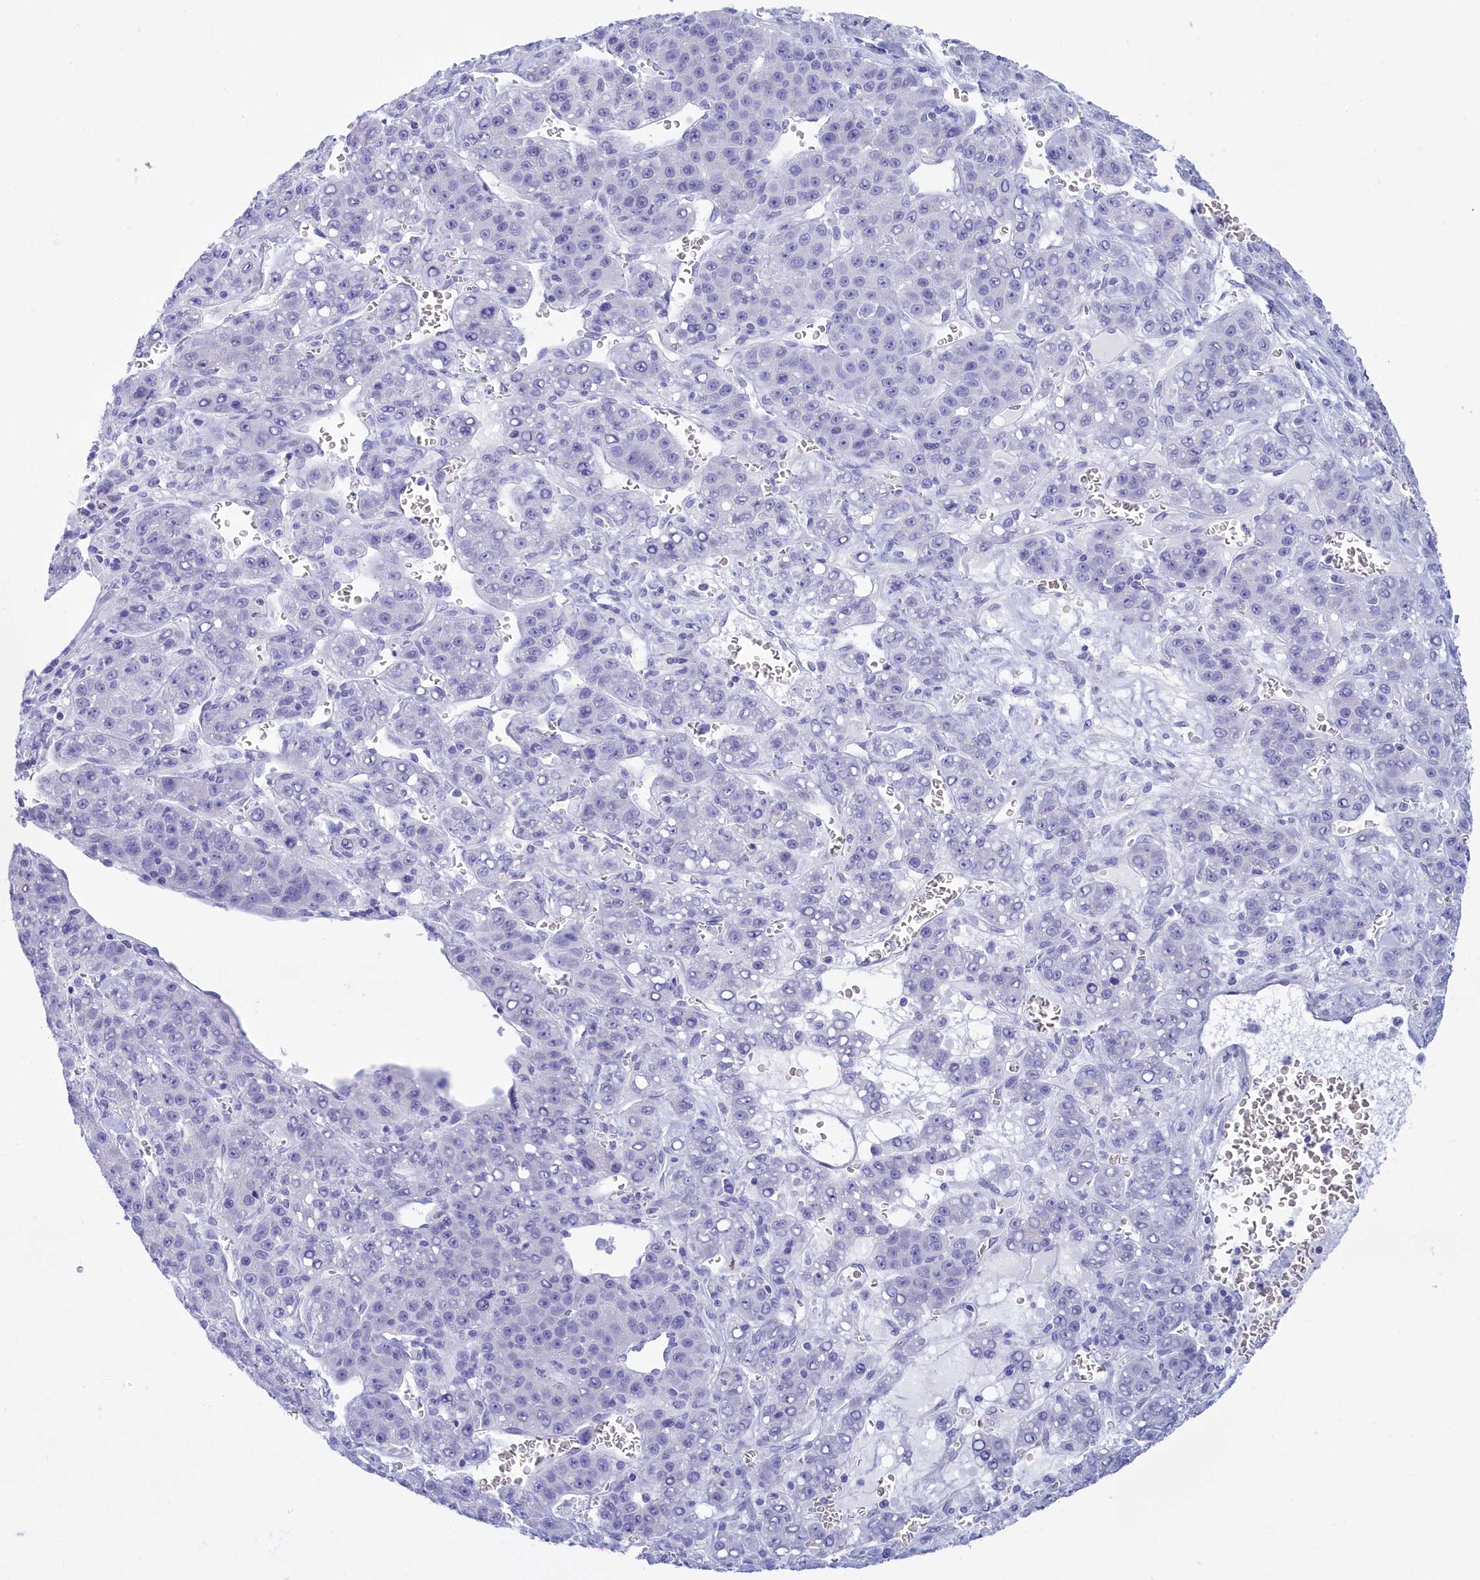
{"staining": {"intensity": "negative", "quantity": "none", "location": "none"}, "tissue": "liver cancer", "cell_type": "Tumor cells", "image_type": "cancer", "snomed": [{"axis": "morphology", "description": "Carcinoma, Hepatocellular, NOS"}, {"axis": "topography", "description": "Liver"}], "caption": "Tumor cells are negative for brown protein staining in liver hepatocellular carcinoma. (Immunohistochemistry (ihc), brightfield microscopy, high magnification).", "gene": "TMEM97", "patient": {"sex": "female", "age": 53}}